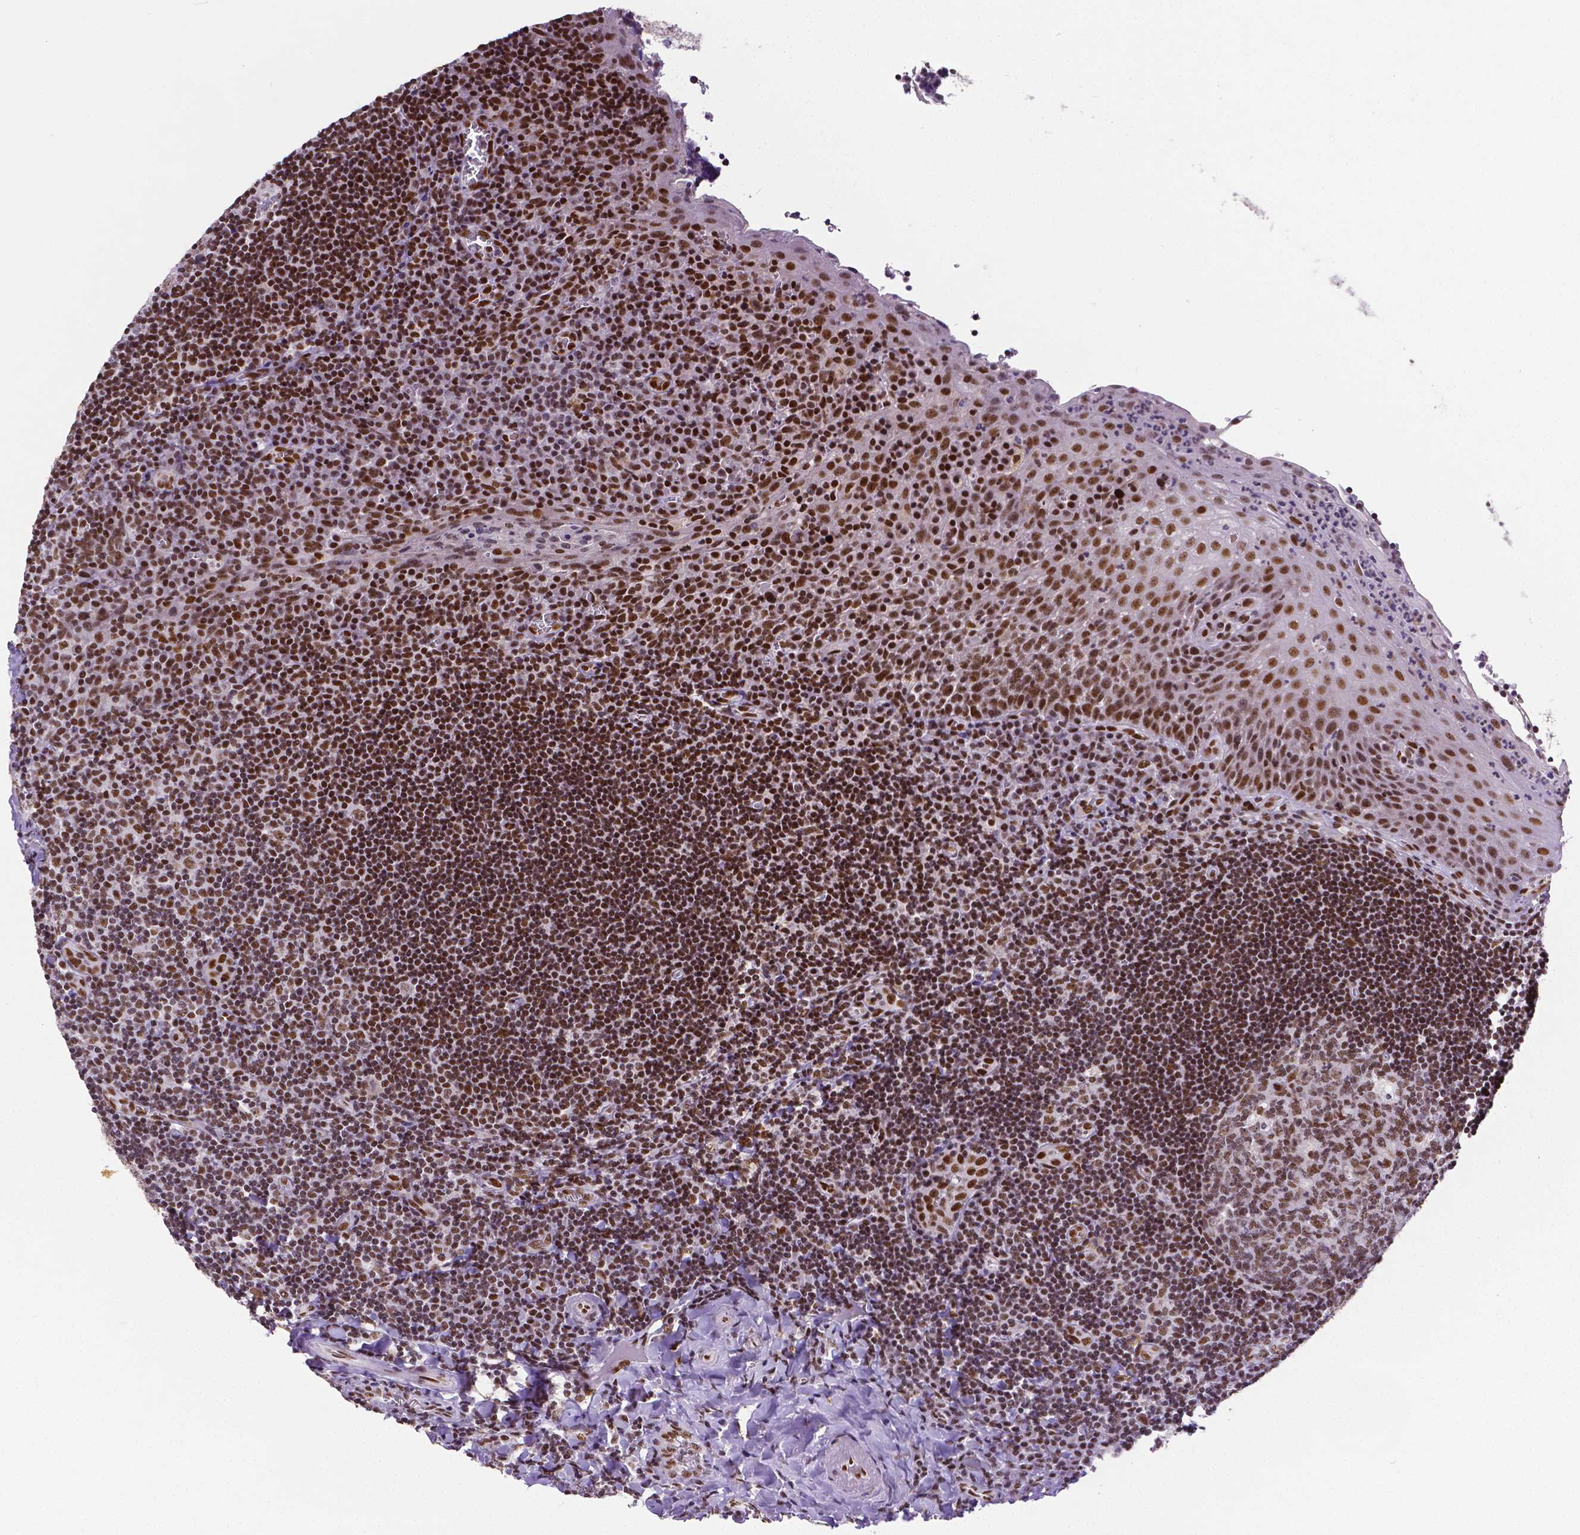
{"staining": {"intensity": "moderate", "quantity": ">75%", "location": "nuclear"}, "tissue": "tonsil", "cell_type": "Germinal center cells", "image_type": "normal", "snomed": [{"axis": "morphology", "description": "Normal tissue, NOS"}, {"axis": "morphology", "description": "Inflammation, NOS"}, {"axis": "topography", "description": "Tonsil"}], "caption": "About >75% of germinal center cells in unremarkable human tonsil demonstrate moderate nuclear protein positivity as visualized by brown immunohistochemical staining.", "gene": "ATRX", "patient": {"sex": "female", "age": 31}}